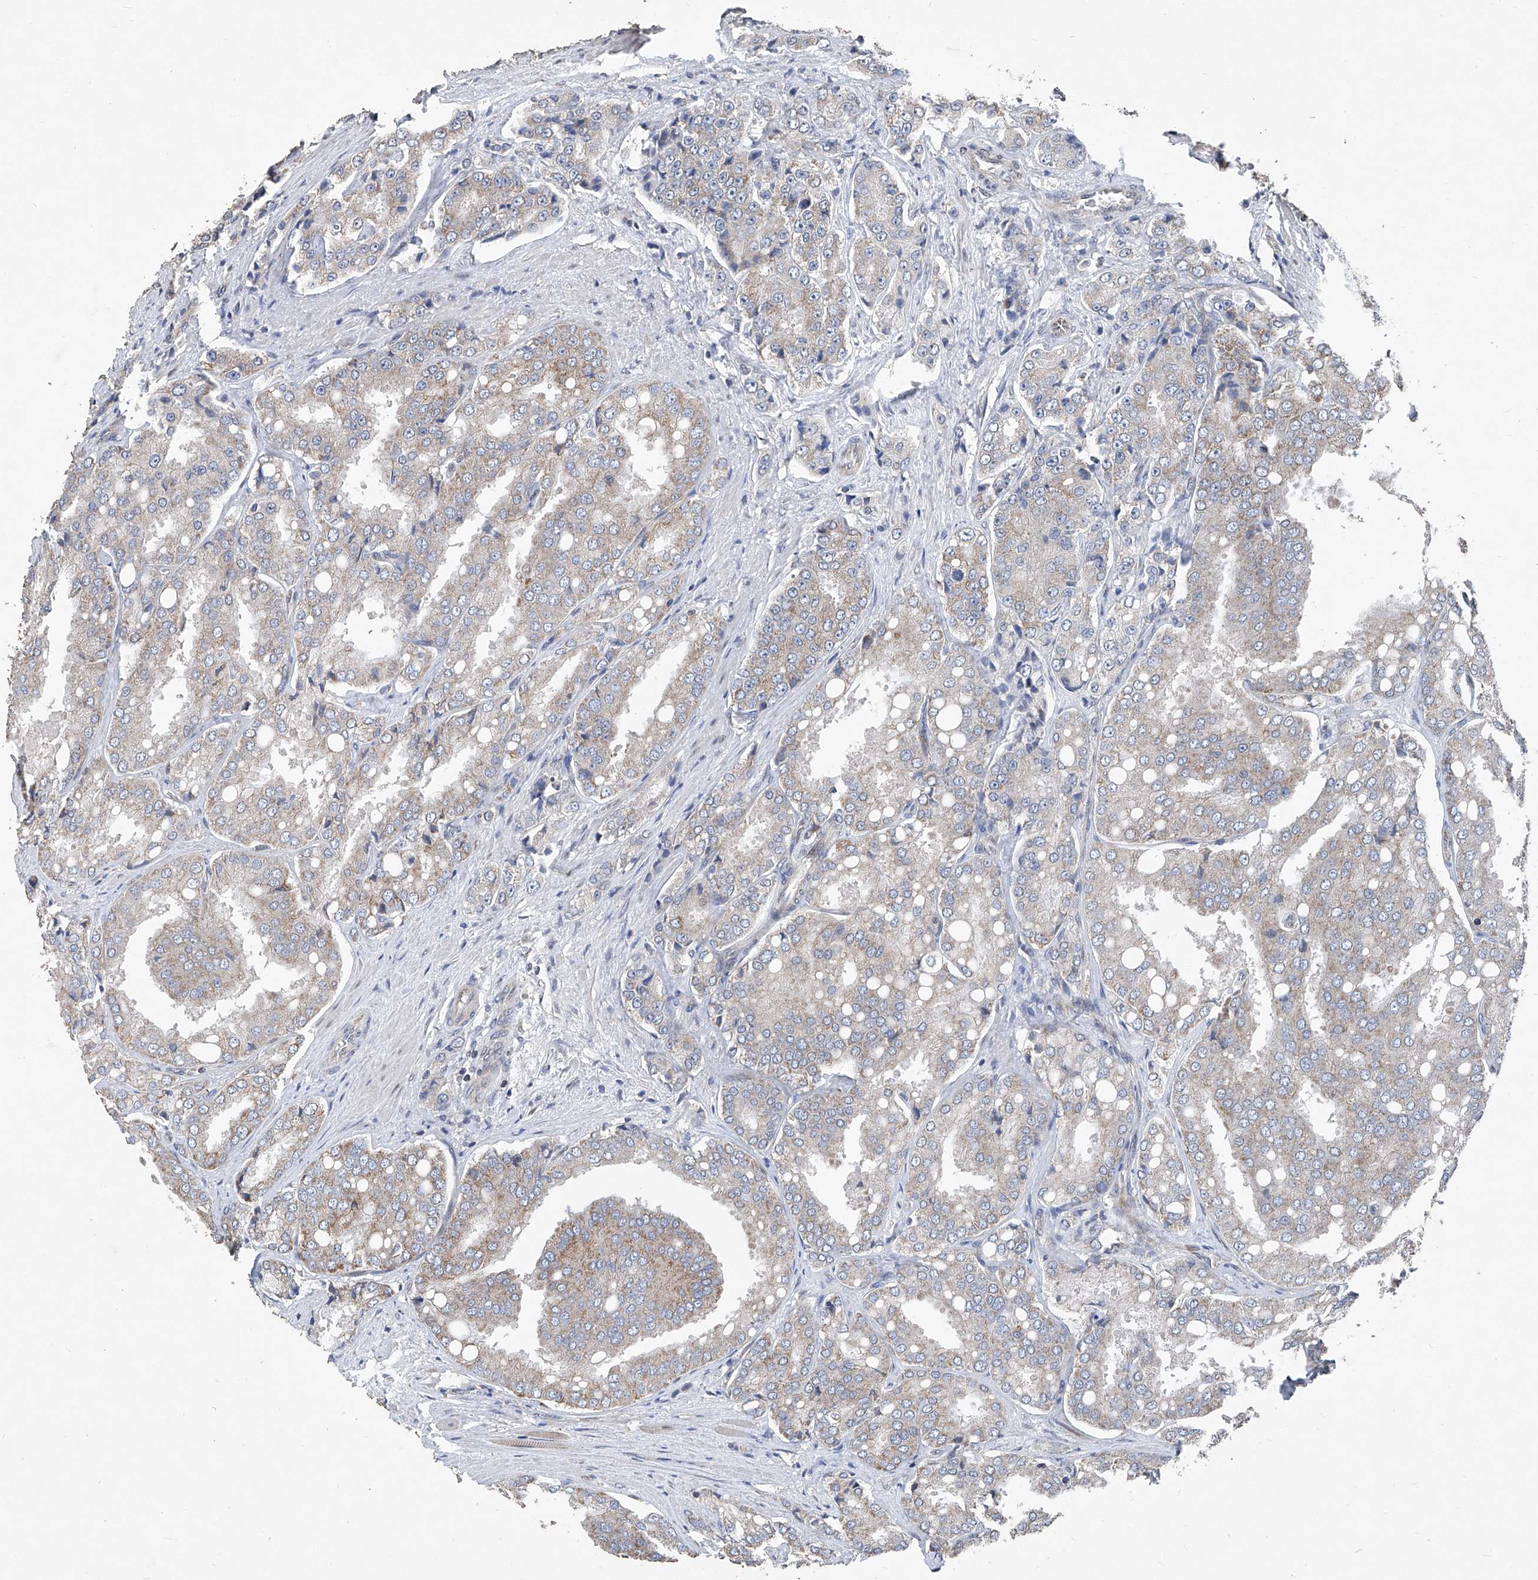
{"staining": {"intensity": "weak", "quantity": "25%-75%", "location": "cytoplasmic/membranous"}, "tissue": "prostate cancer", "cell_type": "Tumor cells", "image_type": "cancer", "snomed": [{"axis": "morphology", "description": "Adenocarcinoma, High grade"}, {"axis": "topography", "description": "Prostate"}], "caption": "Prostate cancer (adenocarcinoma (high-grade)) stained for a protein reveals weak cytoplasmic/membranous positivity in tumor cells. The staining was performed using DAB (3,3'-diaminobenzidine) to visualize the protein expression in brown, while the nuclei were stained in blue with hematoxylin (Magnification: 20x).", "gene": "BCKDHB", "patient": {"sex": "male", "age": 50}}